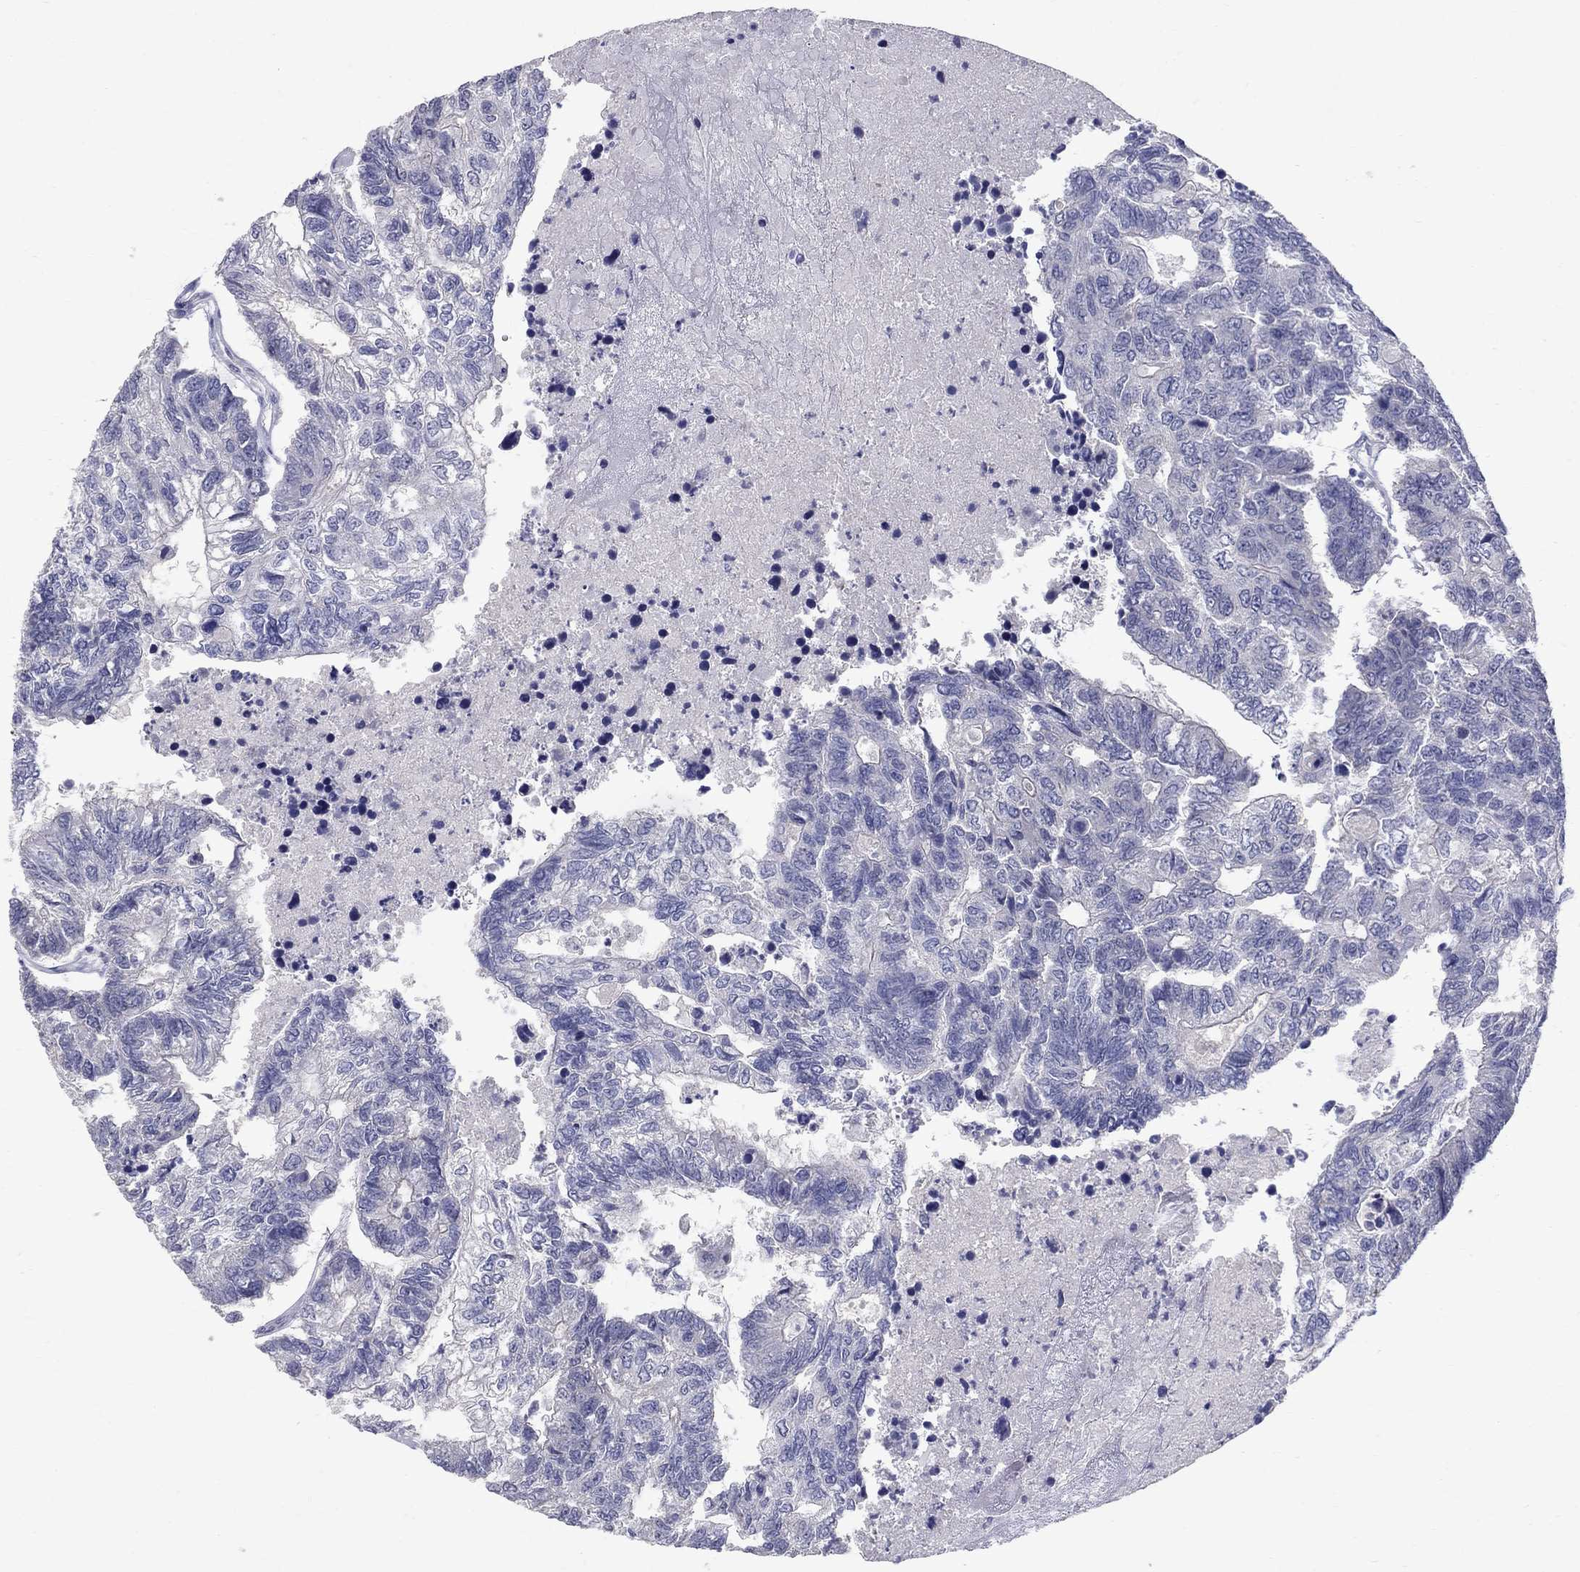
{"staining": {"intensity": "negative", "quantity": "none", "location": "none"}, "tissue": "colorectal cancer", "cell_type": "Tumor cells", "image_type": "cancer", "snomed": [{"axis": "morphology", "description": "Adenocarcinoma, NOS"}, {"axis": "topography", "description": "Colon"}], "caption": "Immunohistochemistry histopathology image of human colorectal adenocarcinoma stained for a protein (brown), which shows no positivity in tumor cells. The staining was performed using DAB to visualize the protein expression in brown, while the nuclei were stained in blue with hematoxylin (Magnification: 20x).", "gene": "TP53TG5", "patient": {"sex": "female", "age": 48}}